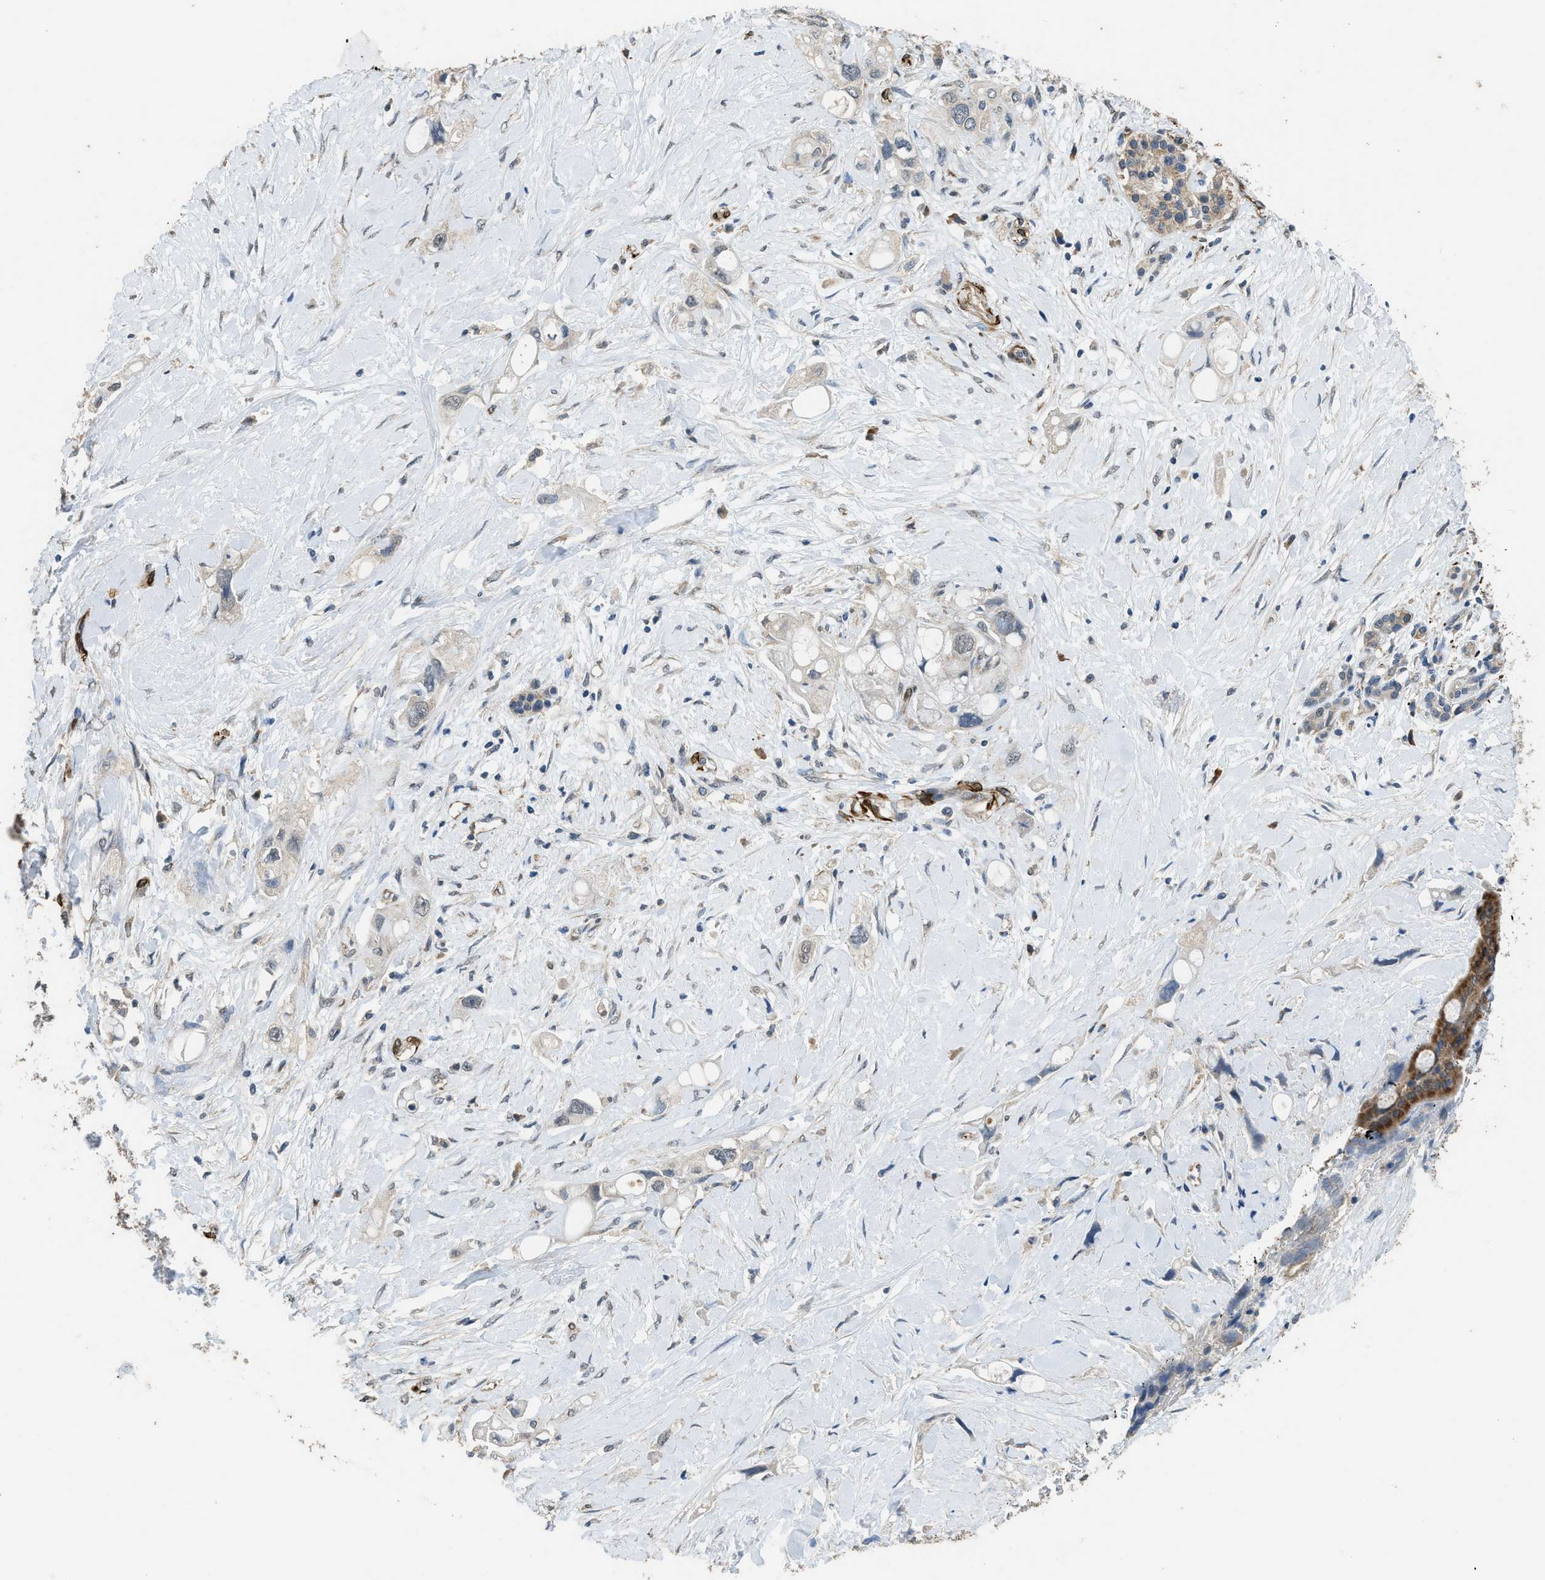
{"staining": {"intensity": "weak", "quantity": "<25%", "location": "cytoplasmic/membranous"}, "tissue": "pancreatic cancer", "cell_type": "Tumor cells", "image_type": "cancer", "snomed": [{"axis": "morphology", "description": "Adenocarcinoma, NOS"}, {"axis": "topography", "description": "Pancreas"}], "caption": "Tumor cells show no significant expression in adenocarcinoma (pancreatic).", "gene": "SYNM", "patient": {"sex": "female", "age": 56}}